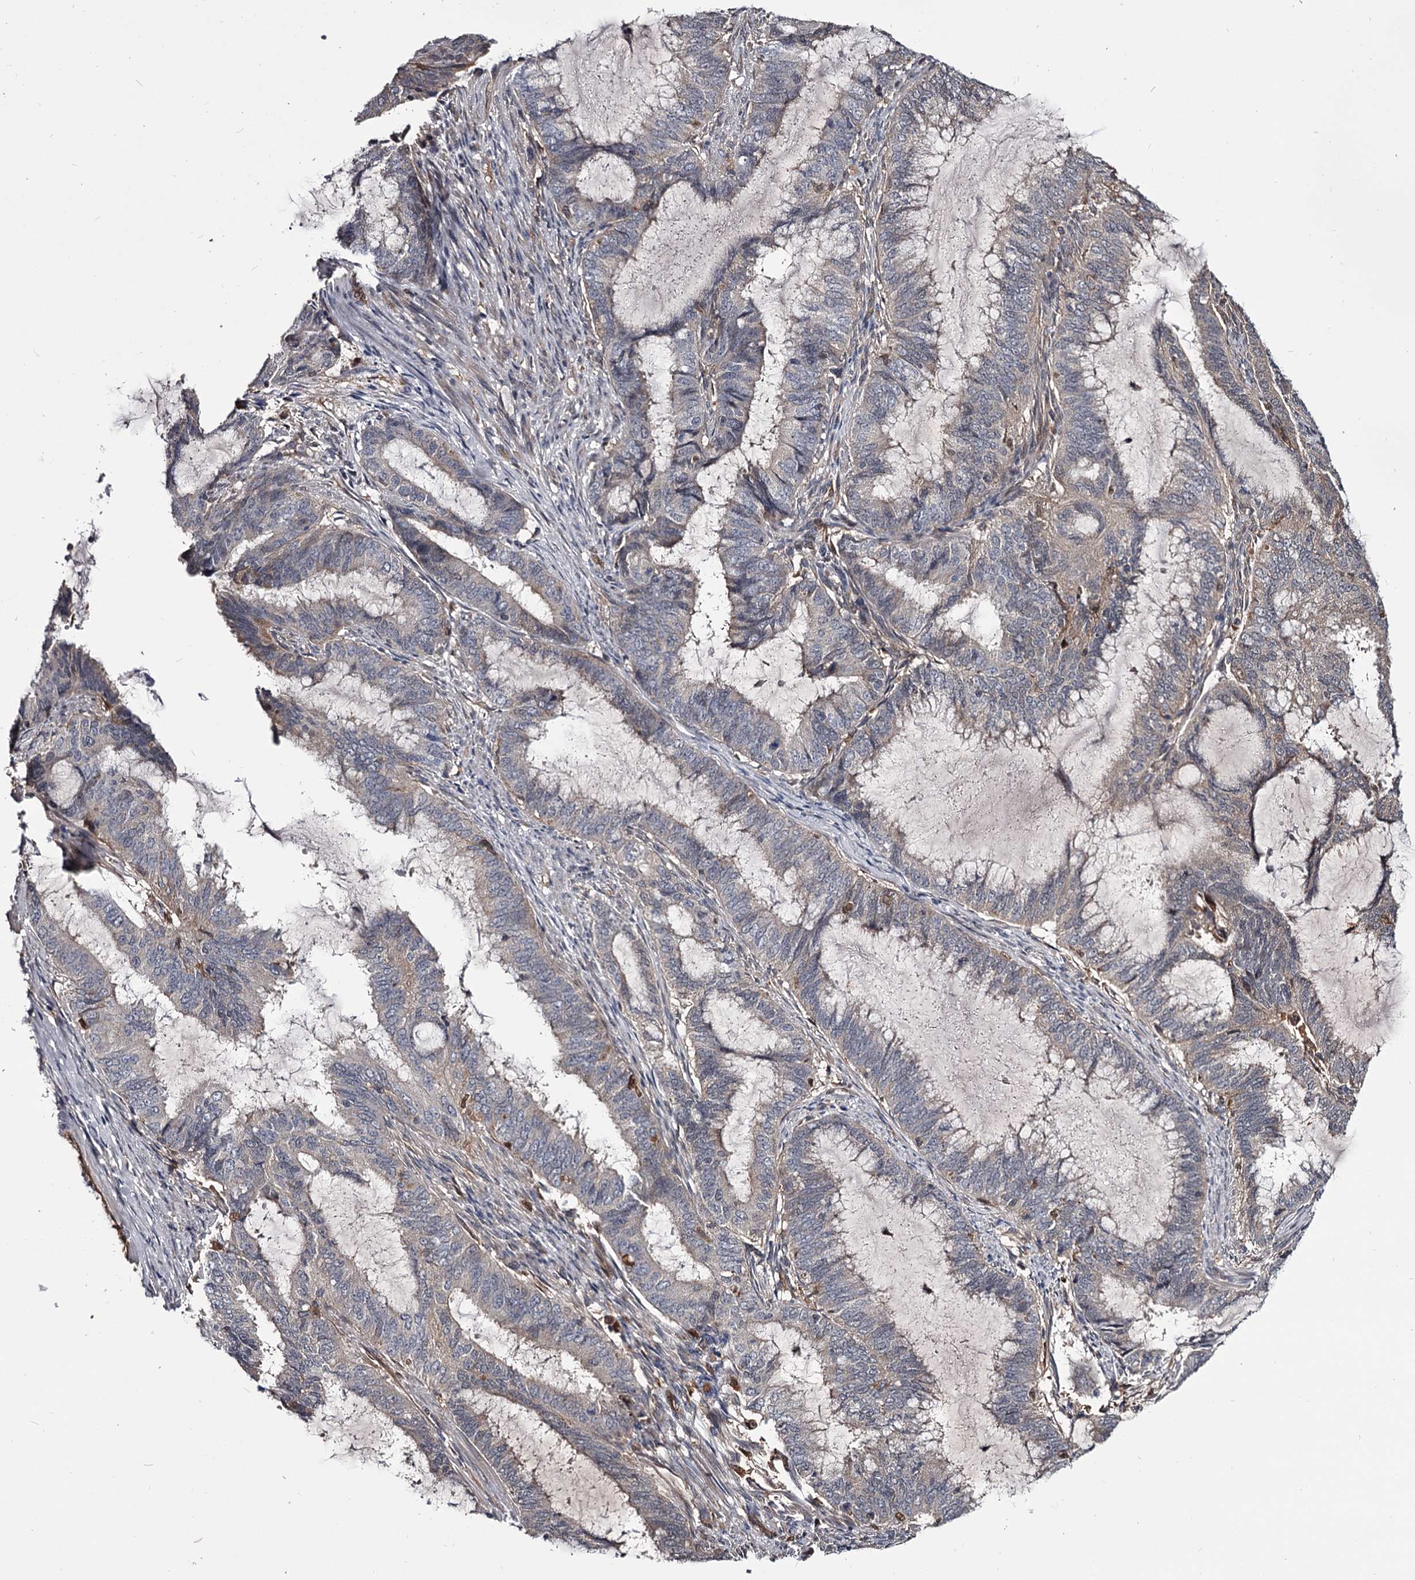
{"staining": {"intensity": "negative", "quantity": "none", "location": "none"}, "tissue": "endometrial cancer", "cell_type": "Tumor cells", "image_type": "cancer", "snomed": [{"axis": "morphology", "description": "Adenocarcinoma, NOS"}, {"axis": "topography", "description": "Endometrium"}], "caption": "A high-resolution image shows immunohistochemistry staining of endometrial cancer, which shows no significant staining in tumor cells.", "gene": "GSTO1", "patient": {"sex": "female", "age": 51}}